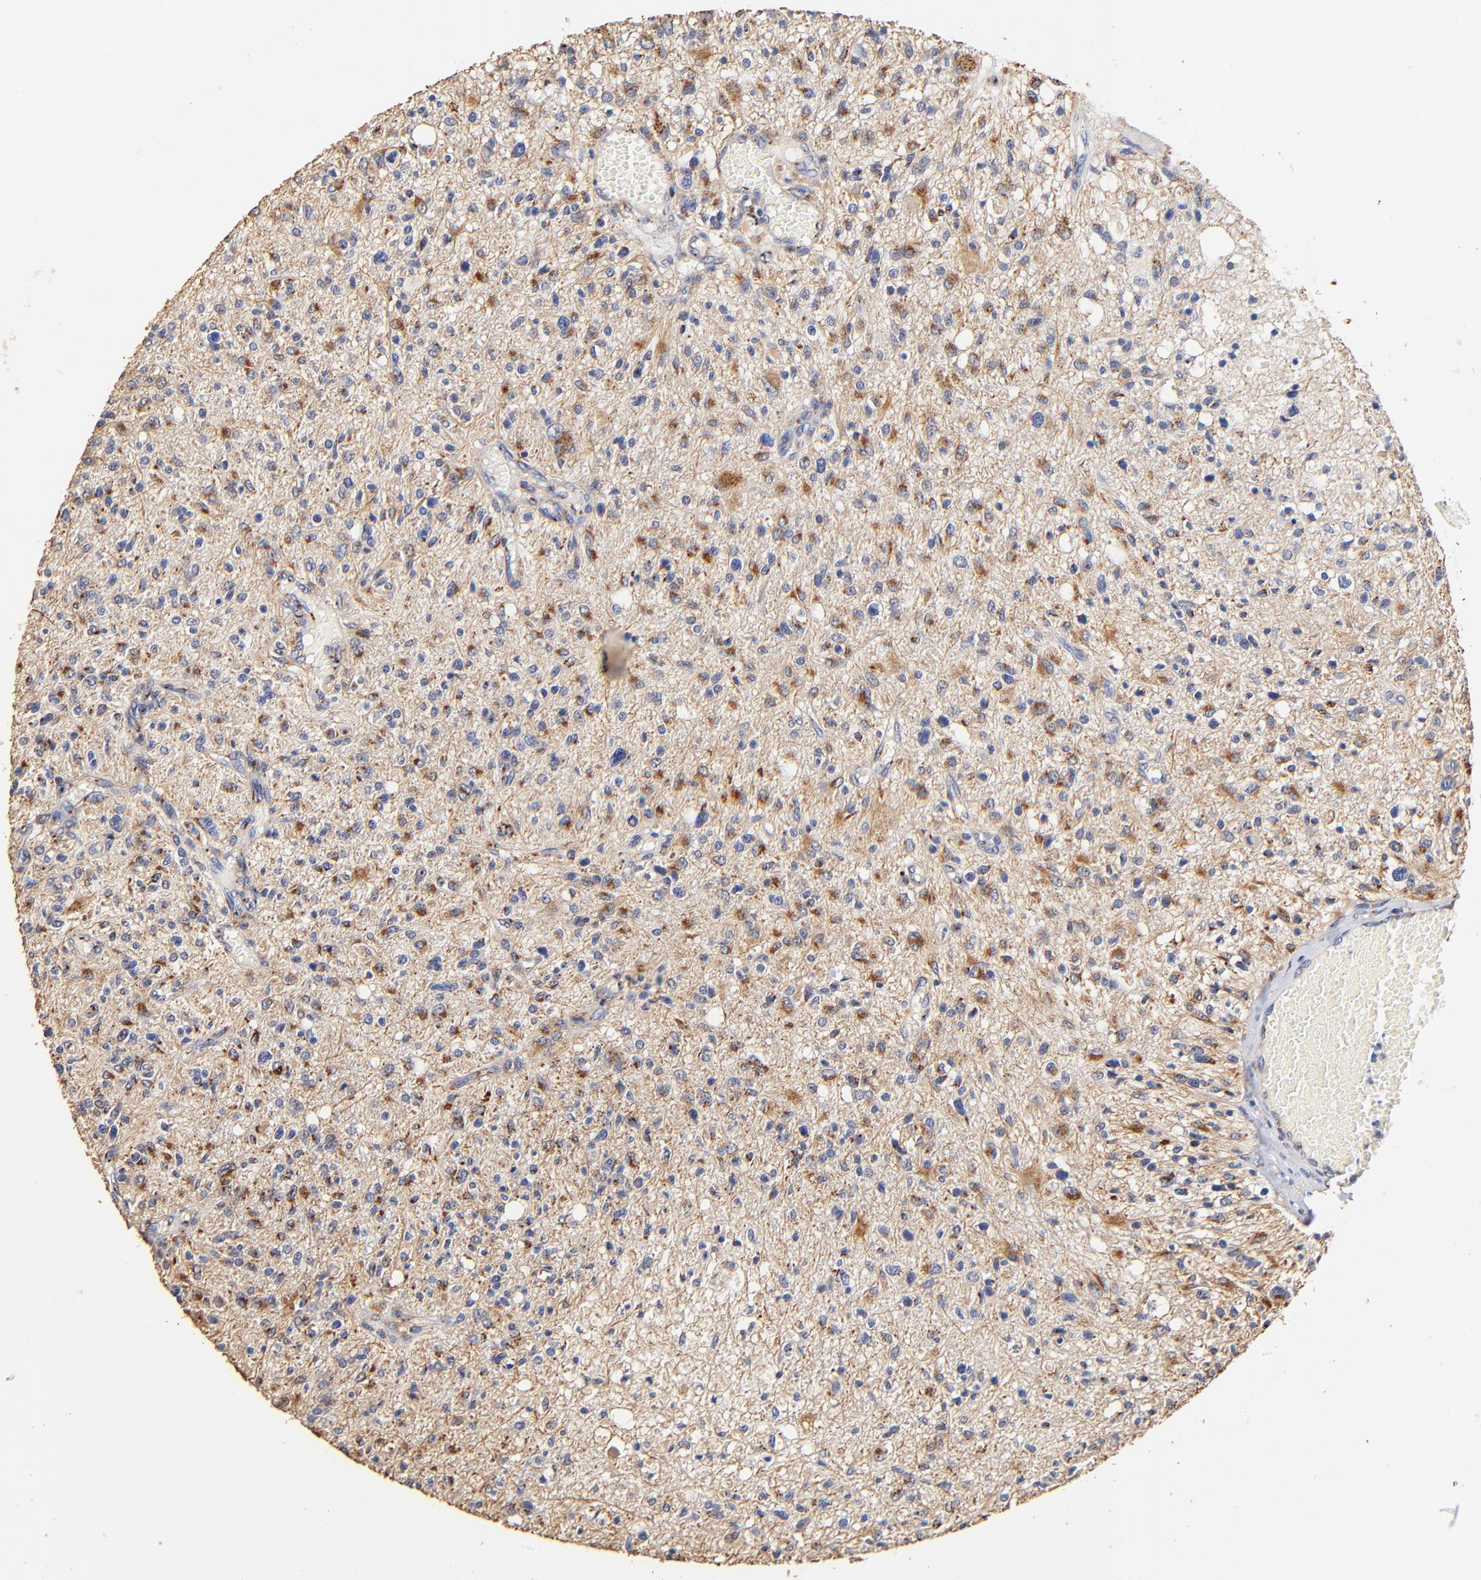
{"staining": {"intensity": "moderate", "quantity": "25%-75%", "location": "cytoplasmic/membranous"}, "tissue": "glioma", "cell_type": "Tumor cells", "image_type": "cancer", "snomed": [{"axis": "morphology", "description": "Glioma, malignant, High grade"}, {"axis": "topography", "description": "Cerebral cortex"}], "caption": "Tumor cells display medium levels of moderate cytoplasmic/membranous expression in about 25%-75% of cells in human glioma. (DAB IHC, brown staining for protein, blue staining for nuclei).", "gene": "FMNL3", "patient": {"sex": "male", "age": 76}}